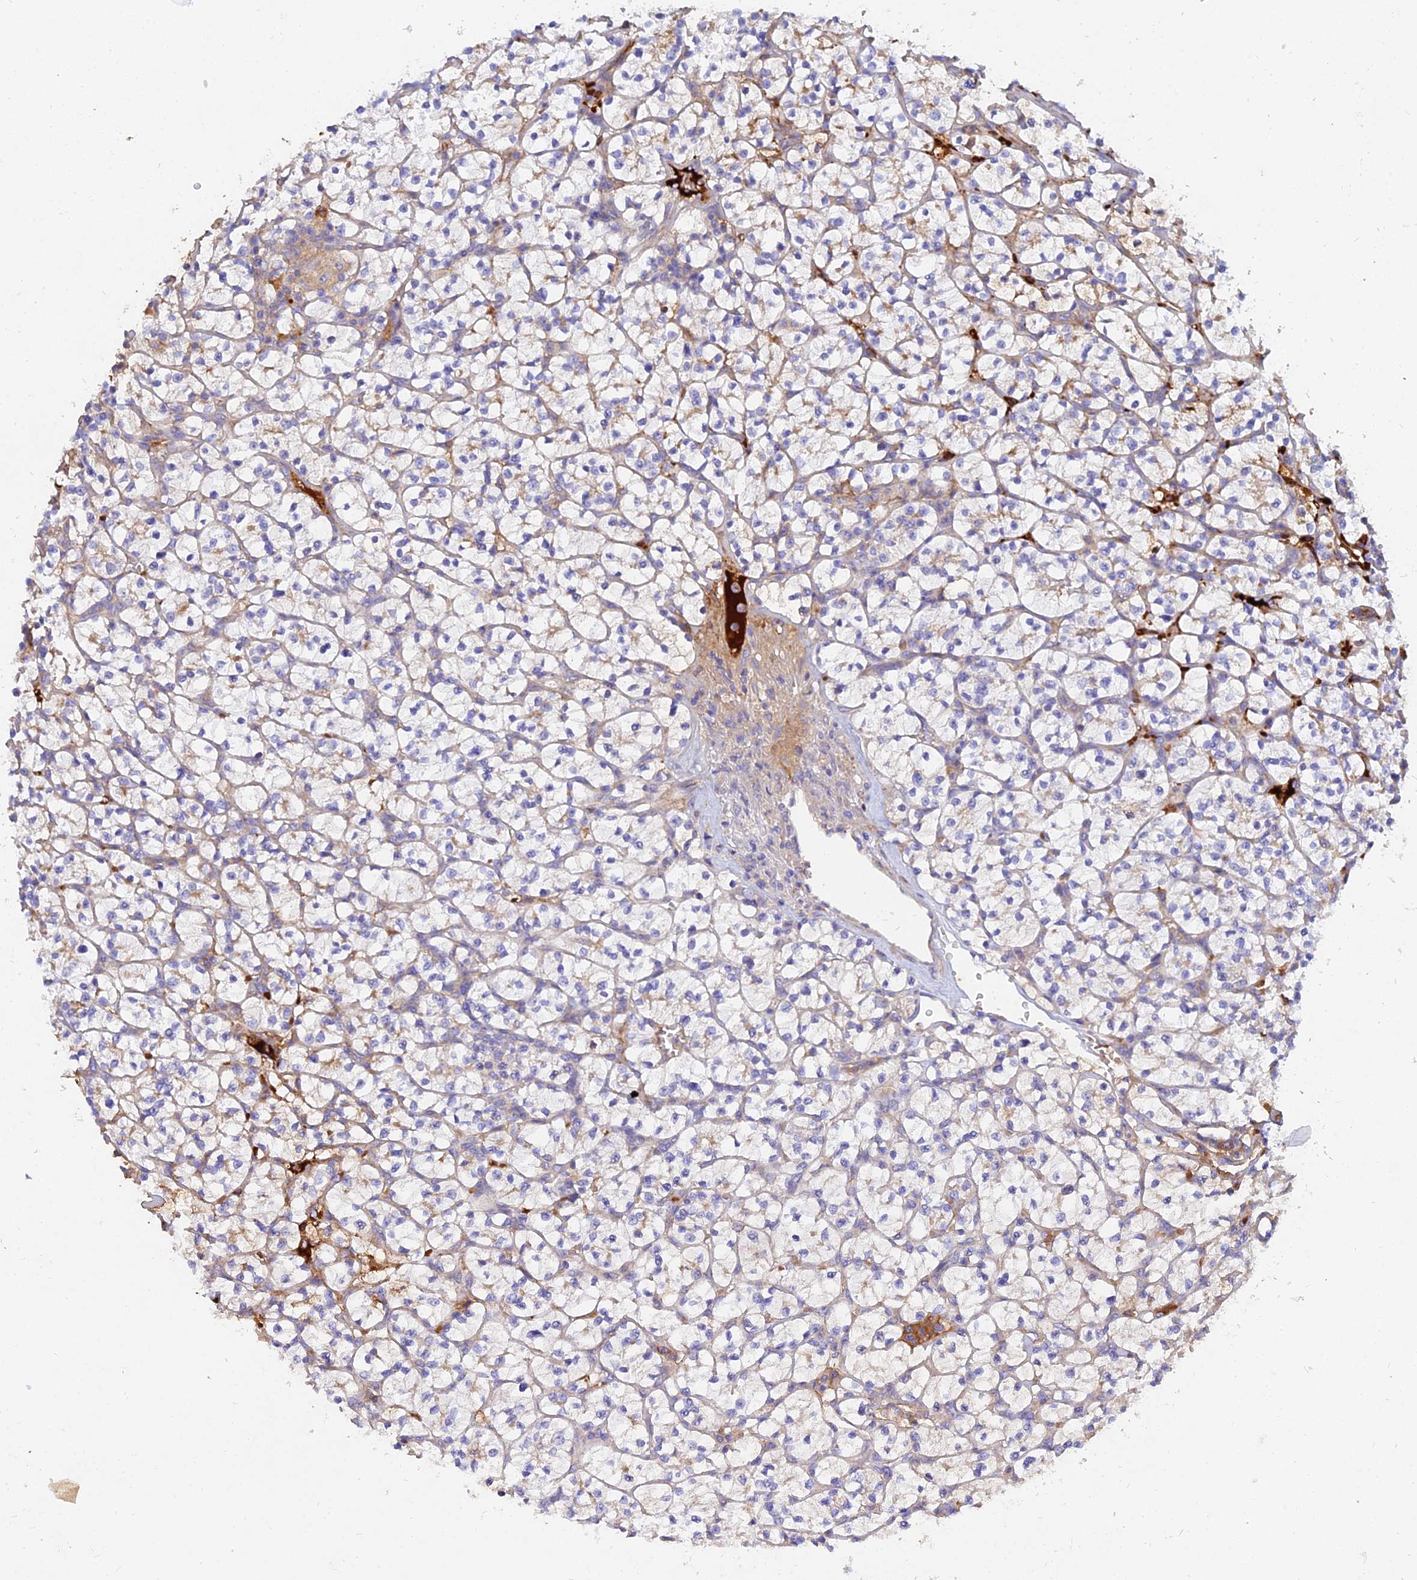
{"staining": {"intensity": "moderate", "quantity": "<25%", "location": "cytoplasmic/membranous"}, "tissue": "renal cancer", "cell_type": "Tumor cells", "image_type": "cancer", "snomed": [{"axis": "morphology", "description": "Adenocarcinoma, NOS"}, {"axis": "topography", "description": "Kidney"}], "caption": "Immunohistochemistry (DAB (3,3'-diaminobenzidine)) staining of human renal cancer exhibits moderate cytoplasmic/membranous protein expression in approximately <25% of tumor cells.", "gene": "MROH1", "patient": {"sex": "female", "age": 64}}